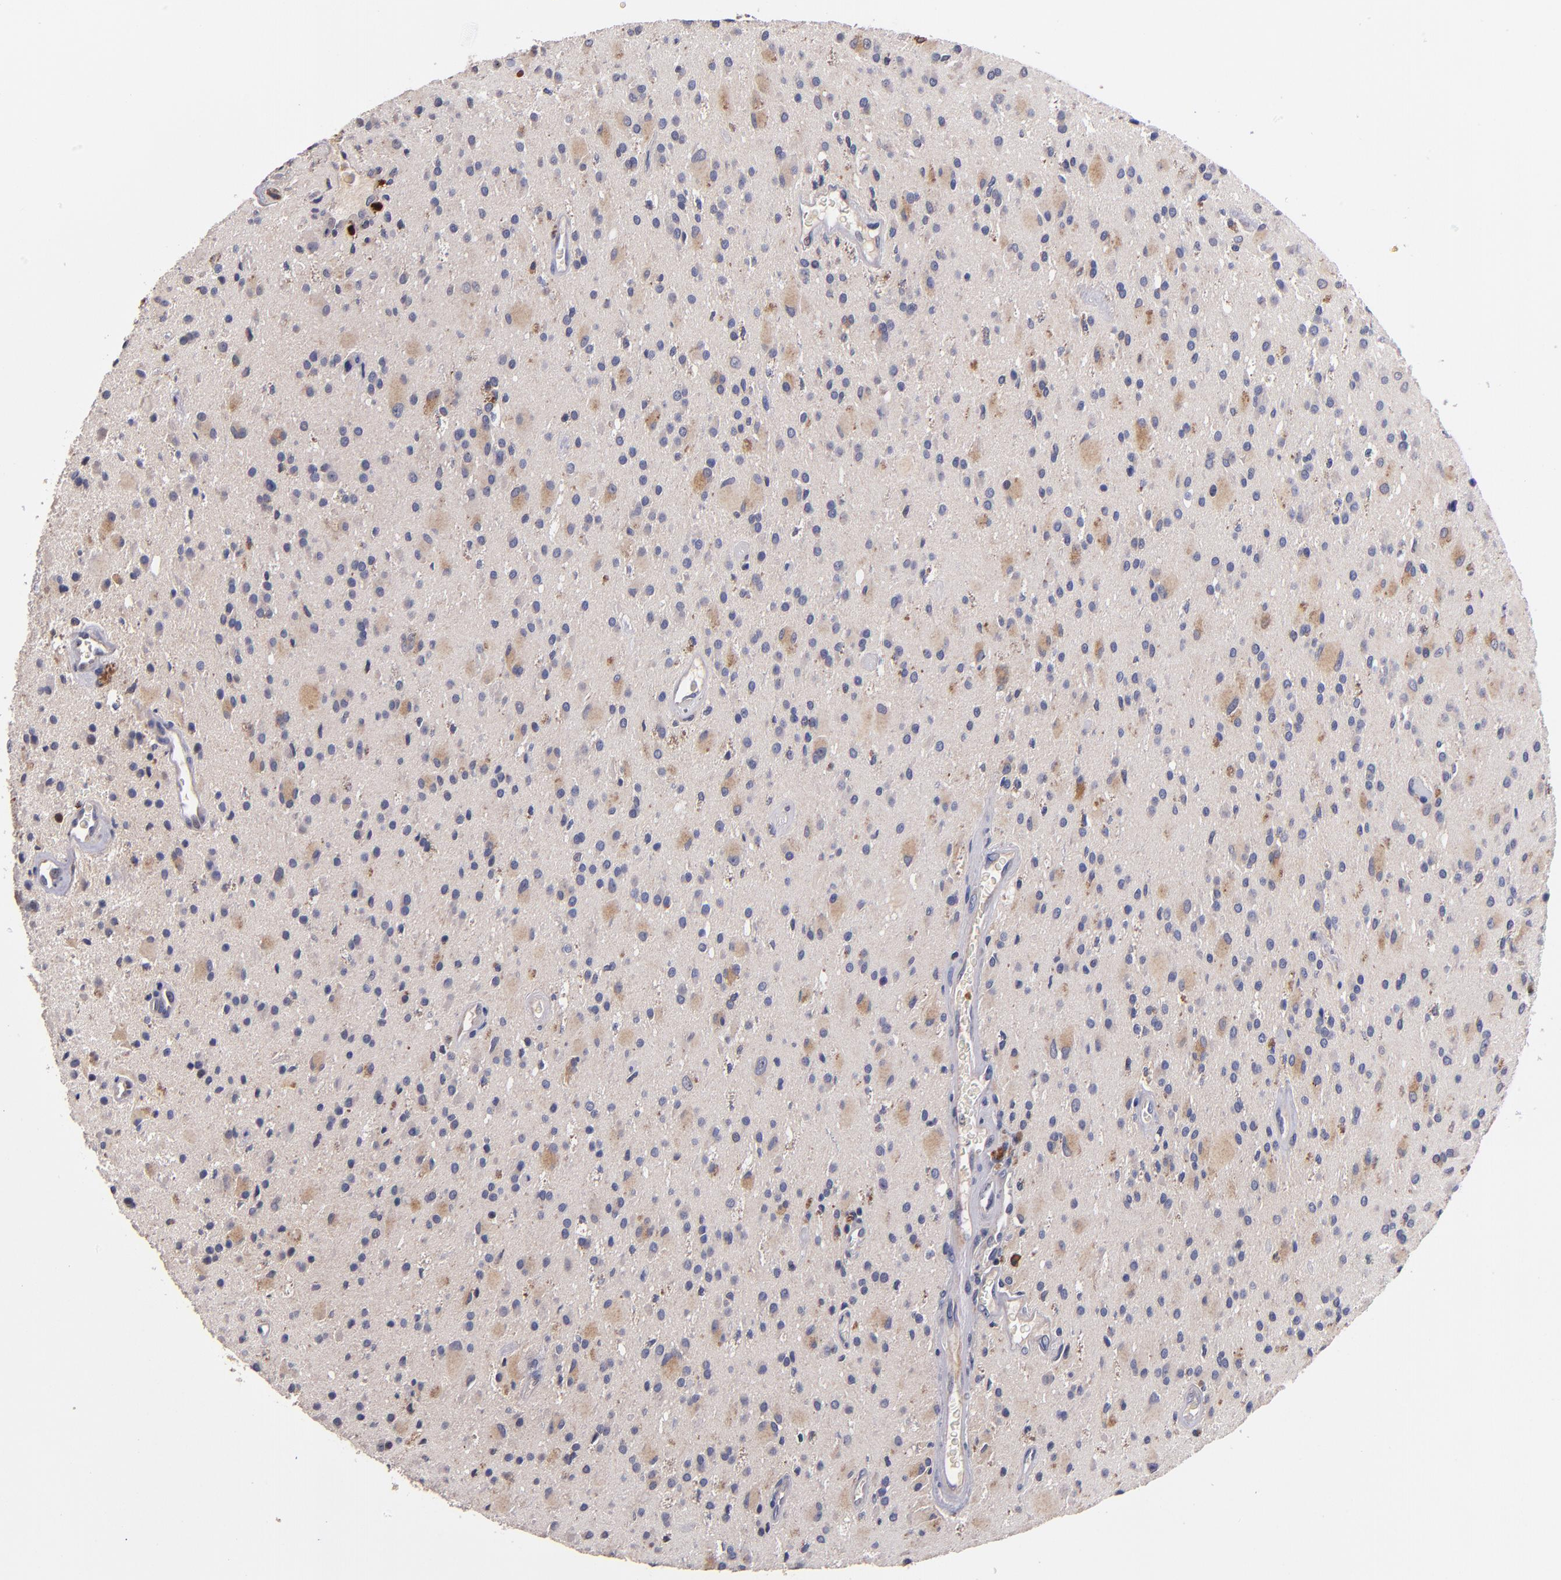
{"staining": {"intensity": "moderate", "quantity": "<25%", "location": "cytoplasmic/membranous"}, "tissue": "glioma", "cell_type": "Tumor cells", "image_type": "cancer", "snomed": [{"axis": "morphology", "description": "Glioma, malignant, Low grade"}, {"axis": "topography", "description": "Brain"}], "caption": "Low-grade glioma (malignant) was stained to show a protein in brown. There is low levels of moderate cytoplasmic/membranous staining in about <25% of tumor cells.", "gene": "TTLL12", "patient": {"sex": "male", "age": 58}}